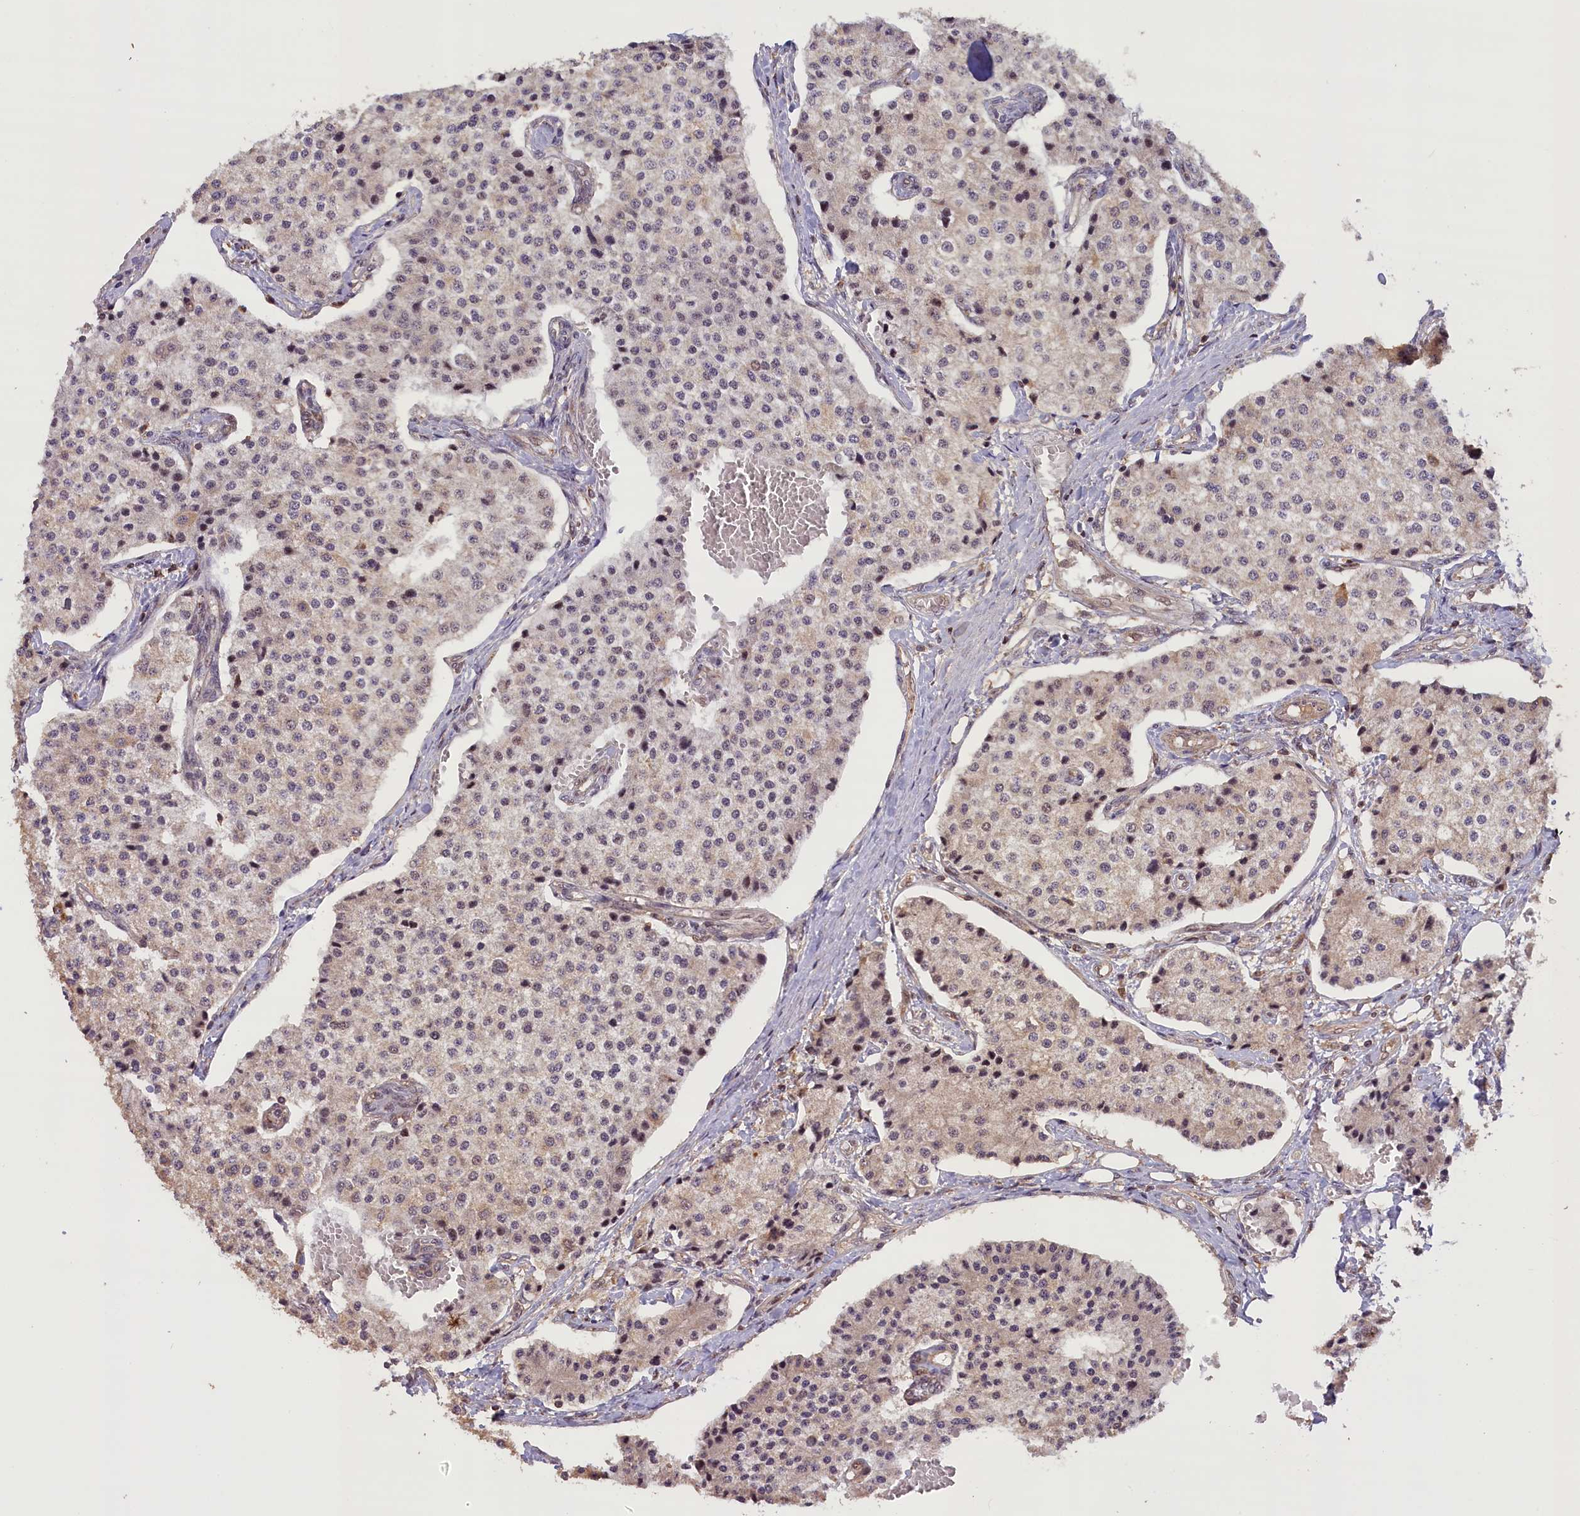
{"staining": {"intensity": "weak", "quantity": "<25%", "location": "cytoplasmic/membranous,nuclear"}, "tissue": "carcinoid", "cell_type": "Tumor cells", "image_type": "cancer", "snomed": [{"axis": "morphology", "description": "Carcinoid, malignant, NOS"}, {"axis": "topography", "description": "Colon"}], "caption": "There is no significant expression in tumor cells of carcinoid.", "gene": "FUZ", "patient": {"sex": "female", "age": 52}}